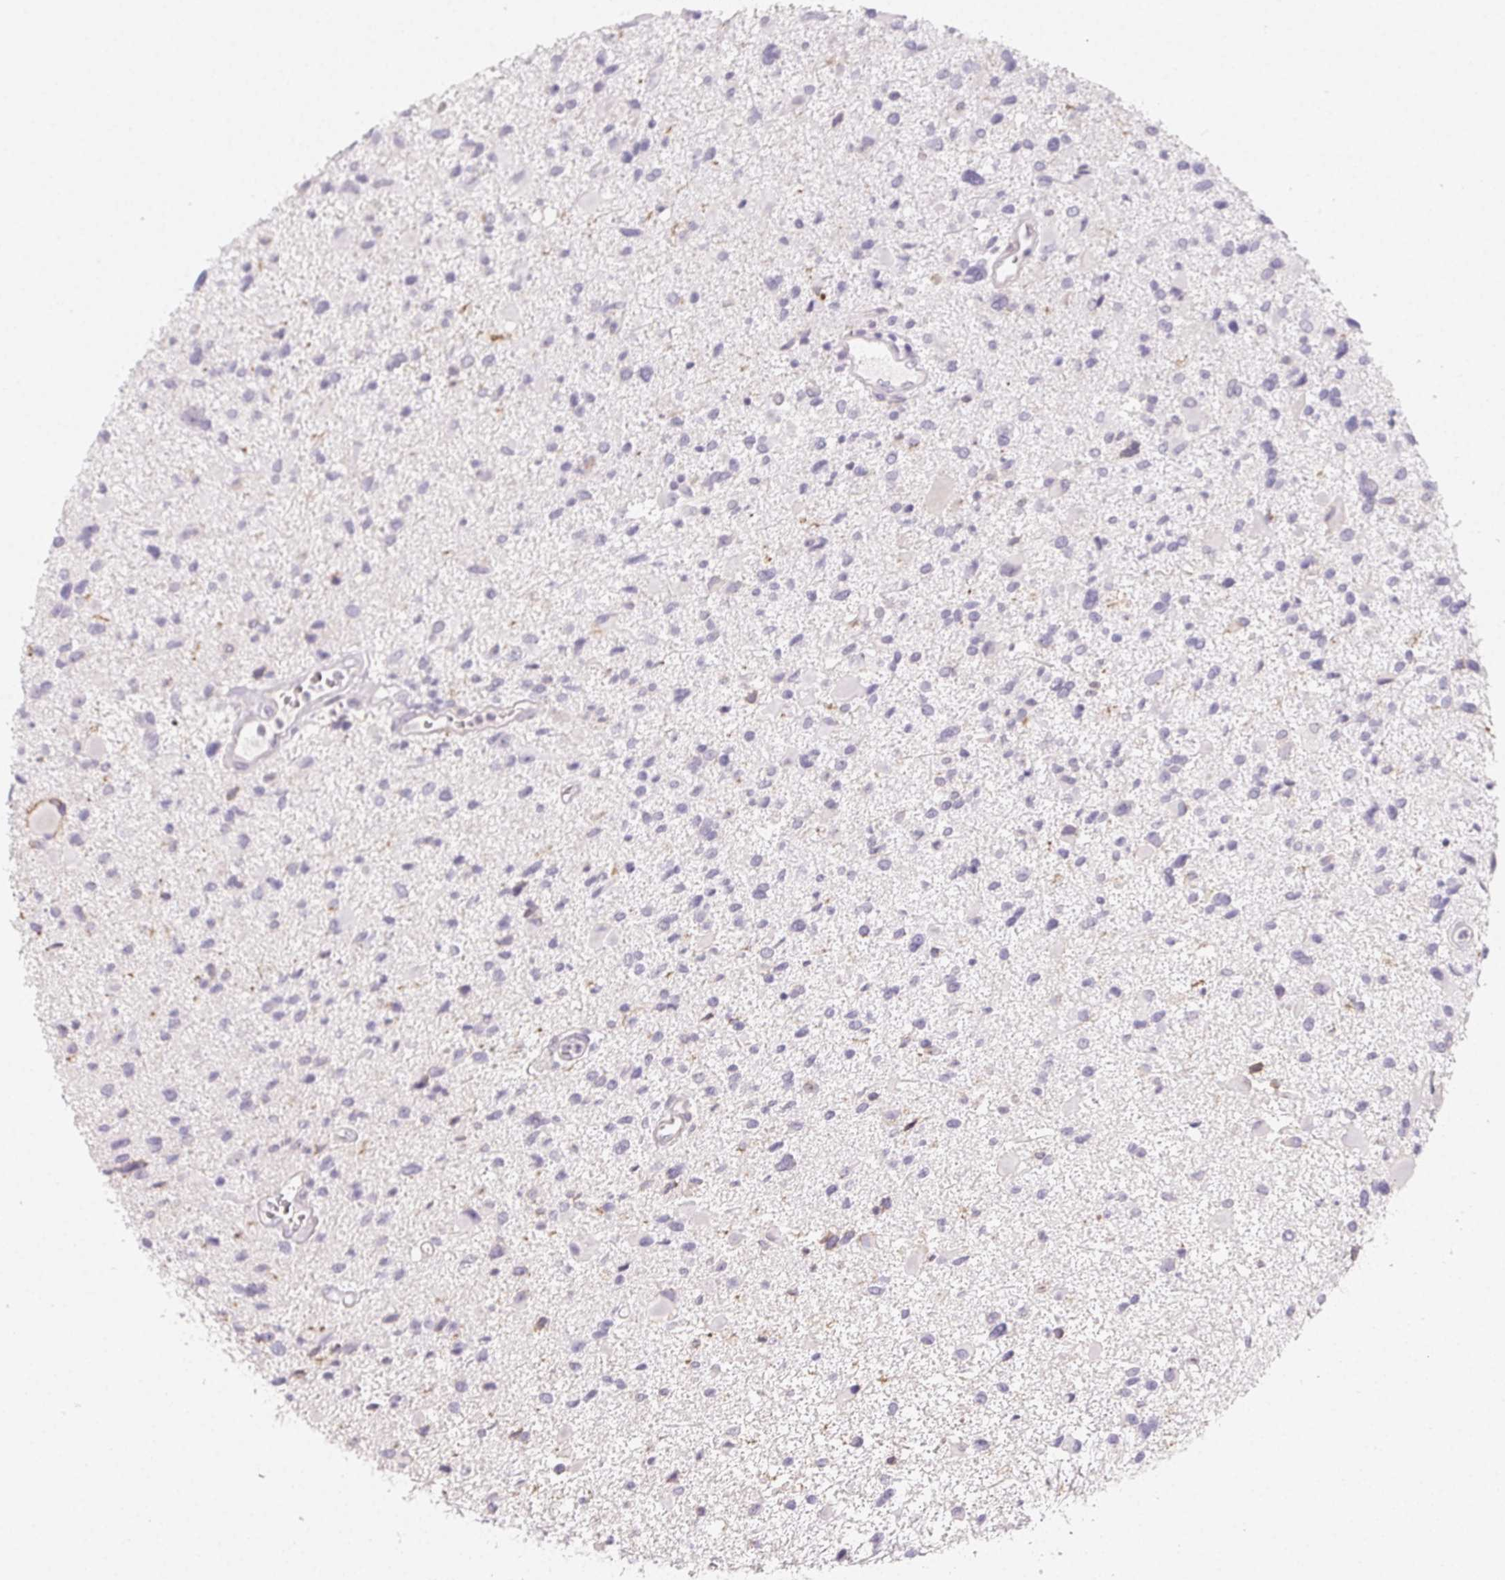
{"staining": {"intensity": "negative", "quantity": "none", "location": "none"}, "tissue": "glioma", "cell_type": "Tumor cells", "image_type": "cancer", "snomed": [{"axis": "morphology", "description": "Glioma, malignant, Low grade"}, {"axis": "topography", "description": "Brain"}], "caption": "The photomicrograph displays no staining of tumor cells in malignant glioma (low-grade).", "gene": "LRRC23", "patient": {"sex": "female", "age": 32}}